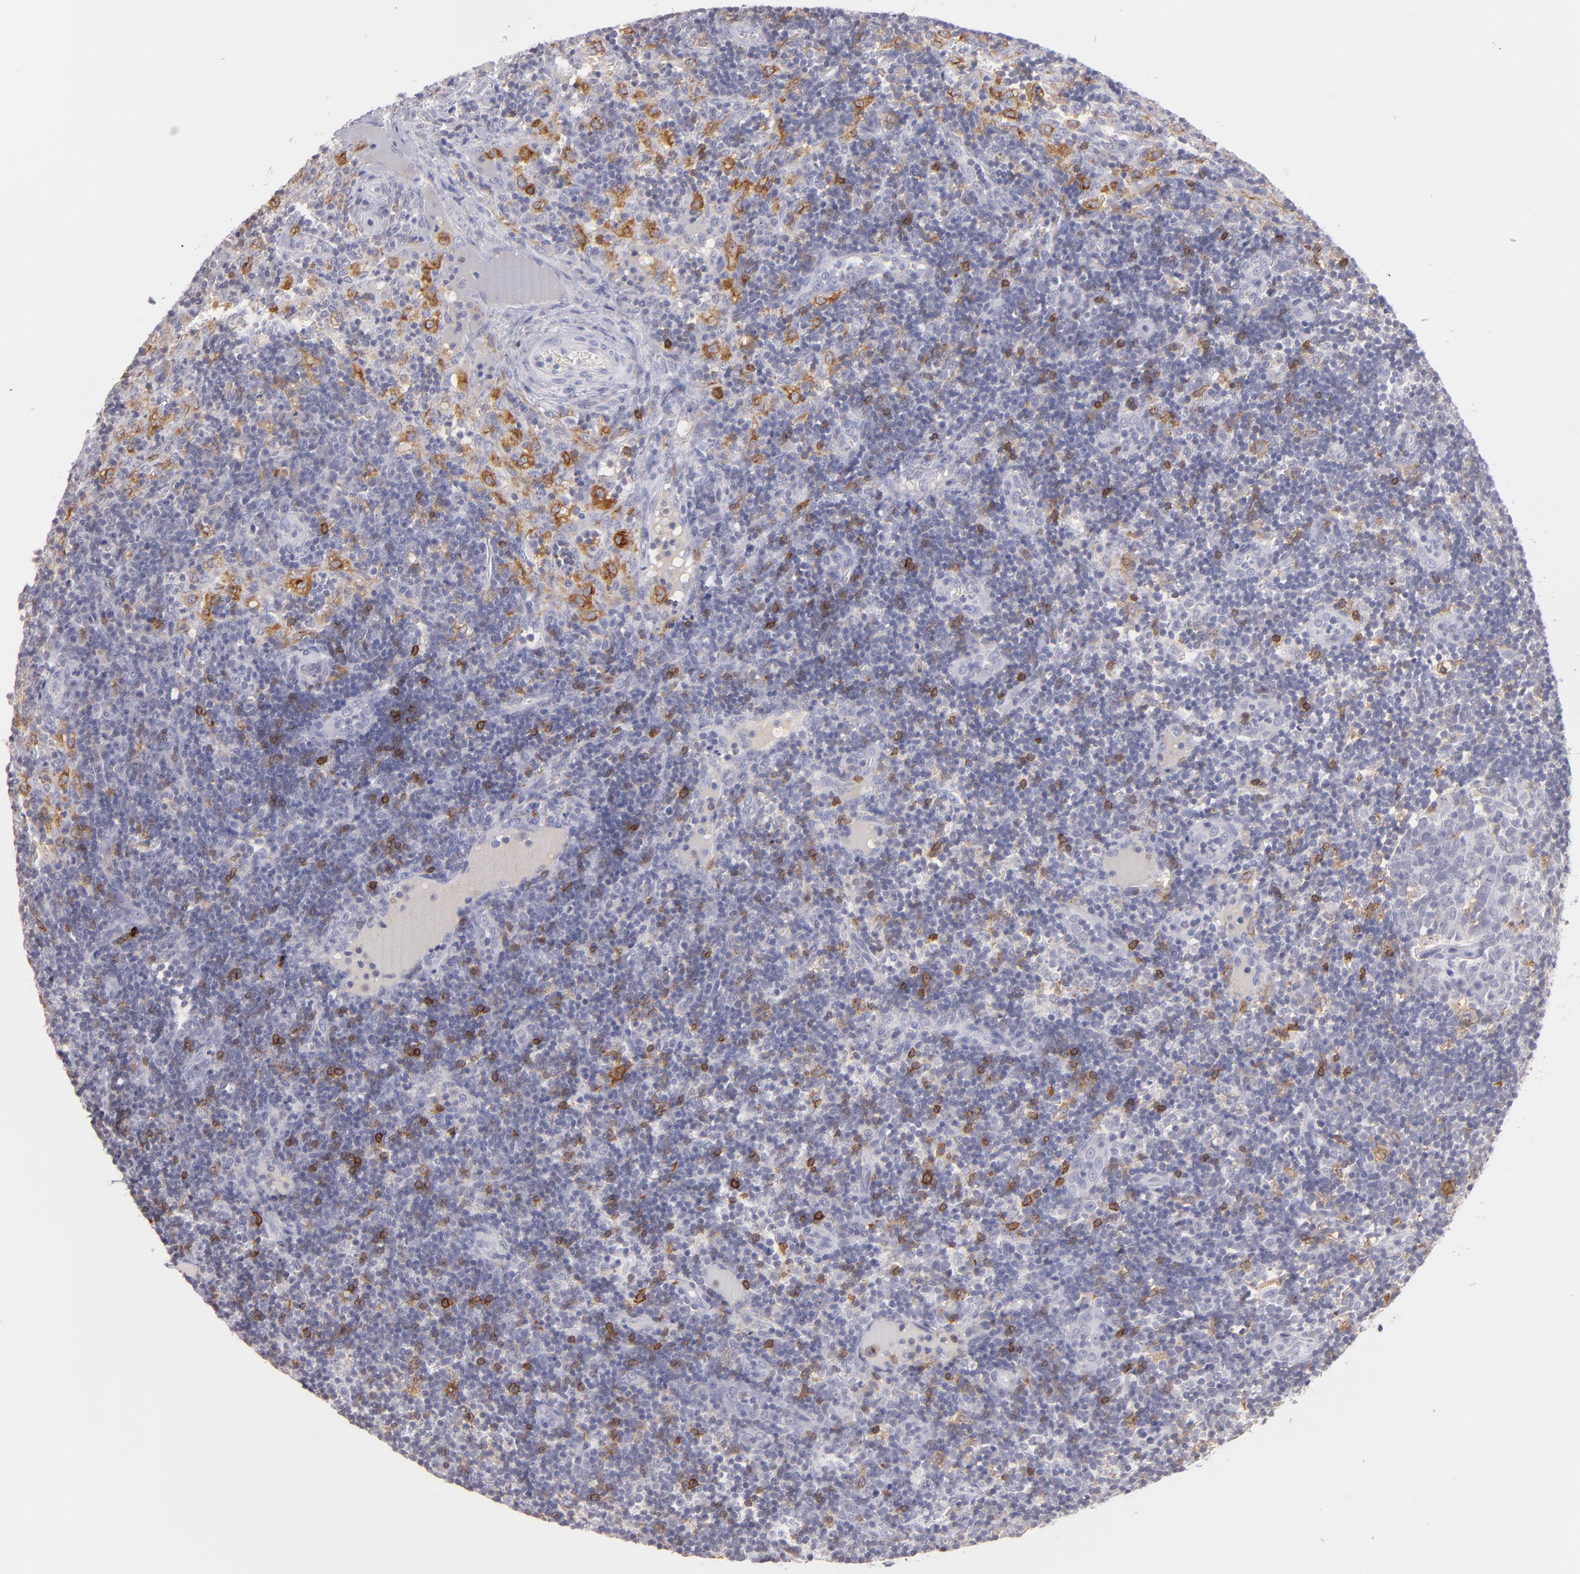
{"staining": {"intensity": "strong", "quantity": "<25%", "location": "cytoplasmic/membranous"}, "tissue": "lymph node", "cell_type": "Germinal center cells", "image_type": "normal", "snomed": [{"axis": "morphology", "description": "Normal tissue, NOS"}, {"axis": "morphology", "description": "Inflammation, NOS"}, {"axis": "topography", "description": "Lymph node"}, {"axis": "topography", "description": "Salivary gland"}], "caption": "High-power microscopy captured an immunohistochemistry (IHC) micrograph of normal lymph node, revealing strong cytoplasmic/membranous positivity in approximately <25% of germinal center cells. The staining is performed using DAB brown chromogen to label protein expression. The nuclei are counter-stained blue using hematoxylin.", "gene": "IL2RA", "patient": {"sex": "male", "age": 3}}